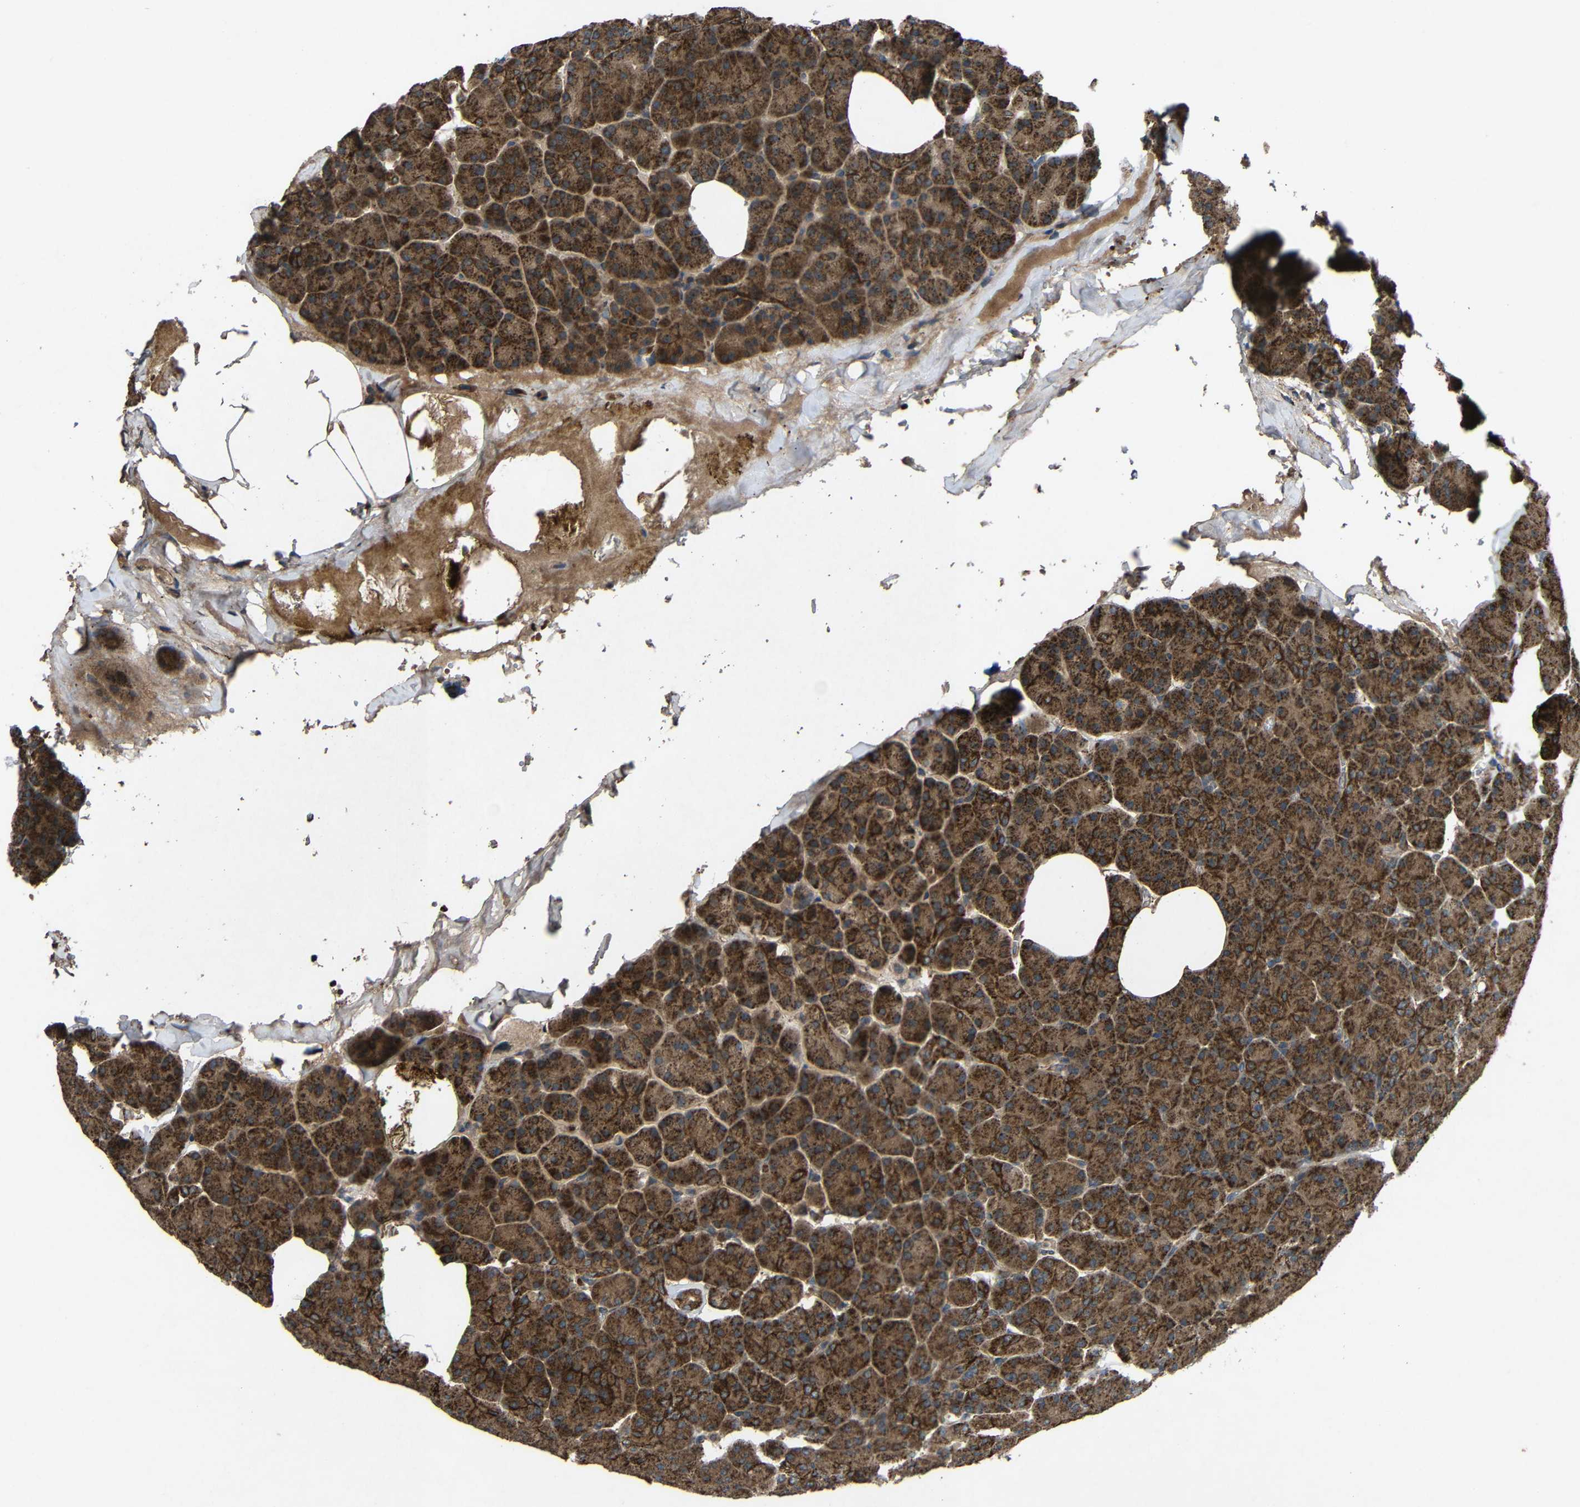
{"staining": {"intensity": "strong", "quantity": ">75%", "location": "cytoplasmic/membranous"}, "tissue": "pancreas", "cell_type": "Exocrine glandular cells", "image_type": "normal", "snomed": [{"axis": "morphology", "description": "Normal tissue, NOS"}, {"axis": "topography", "description": "Pancreas"}], "caption": "A brown stain shows strong cytoplasmic/membranous staining of a protein in exocrine glandular cells of benign human pancreas. (DAB IHC, brown staining for protein, blue staining for nuclei).", "gene": "C1GALT1", "patient": {"sex": "female", "age": 35}}